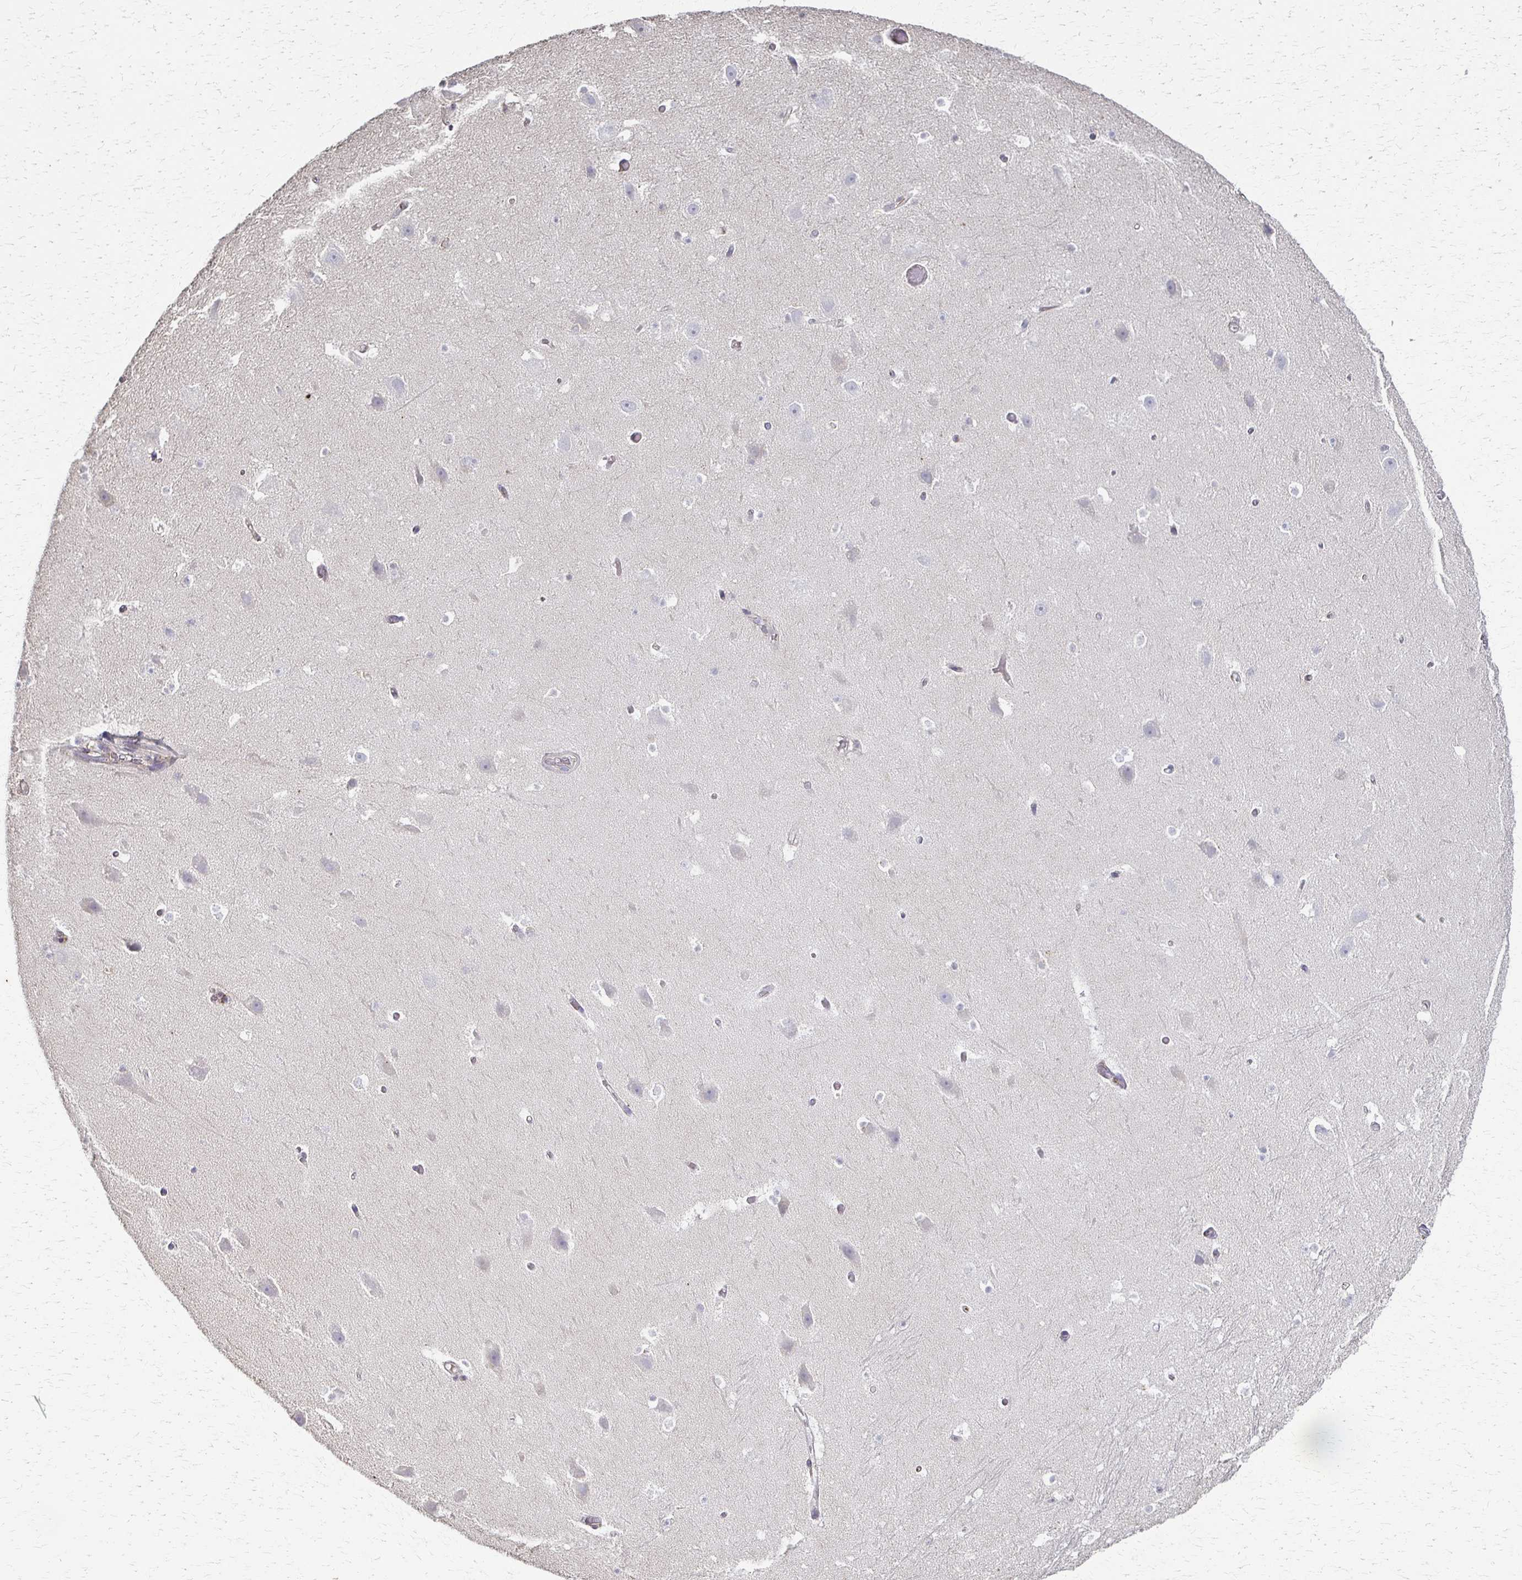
{"staining": {"intensity": "negative", "quantity": "none", "location": "none"}, "tissue": "hippocampus", "cell_type": "Glial cells", "image_type": "normal", "snomed": [{"axis": "morphology", "description": "Normal tissue, NOS"}, {"axis": "topography", "description": "Hippocampus"}], "caption": "Immunohistochemical staining of unremarkable human hippocampus shows no significant expression in glial cells. (DAB immunohistochemistry with hematoxylin counter stain).", "gene": "C1QTNF7", "patient": {"sex": "male", "age": 26}}